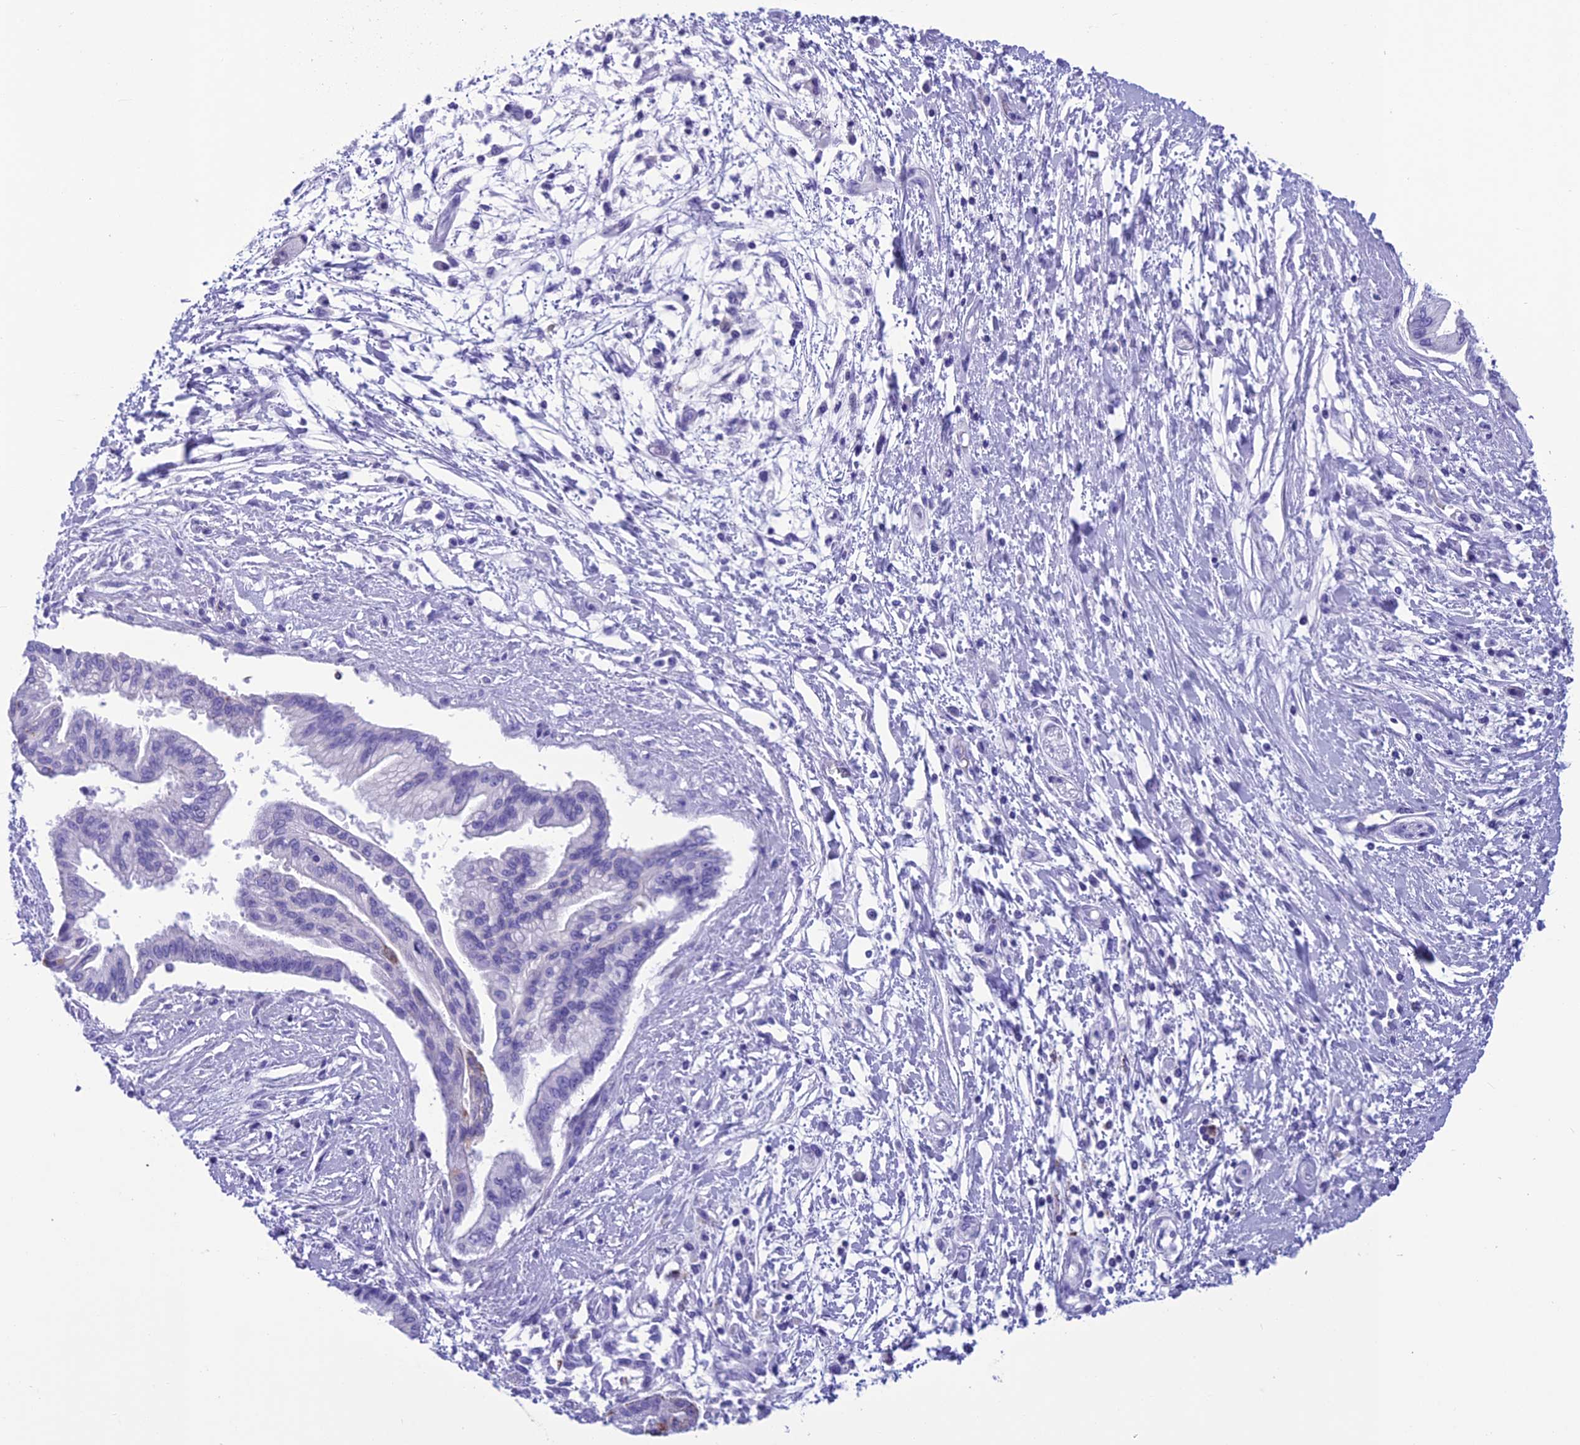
{"staining": {"intensity": "negative", "quantity": "none", "location": "none"}, "tissue": "pancreatic cancer", "cell_type": "Tumor cells", "image_type": "cancer", "snomed": [{"axis": "morphology", "description": "Adenocarcinoma, NOS"}, {"axis": "topography", "description": "Pancreas"}], "caption": "This is an IHC image of adenocarcinoma (pancreatic). There is no positivity in tumor cells.", "gene": "TRAM1L1", "patient": {"sex": "male", "age": 46}}